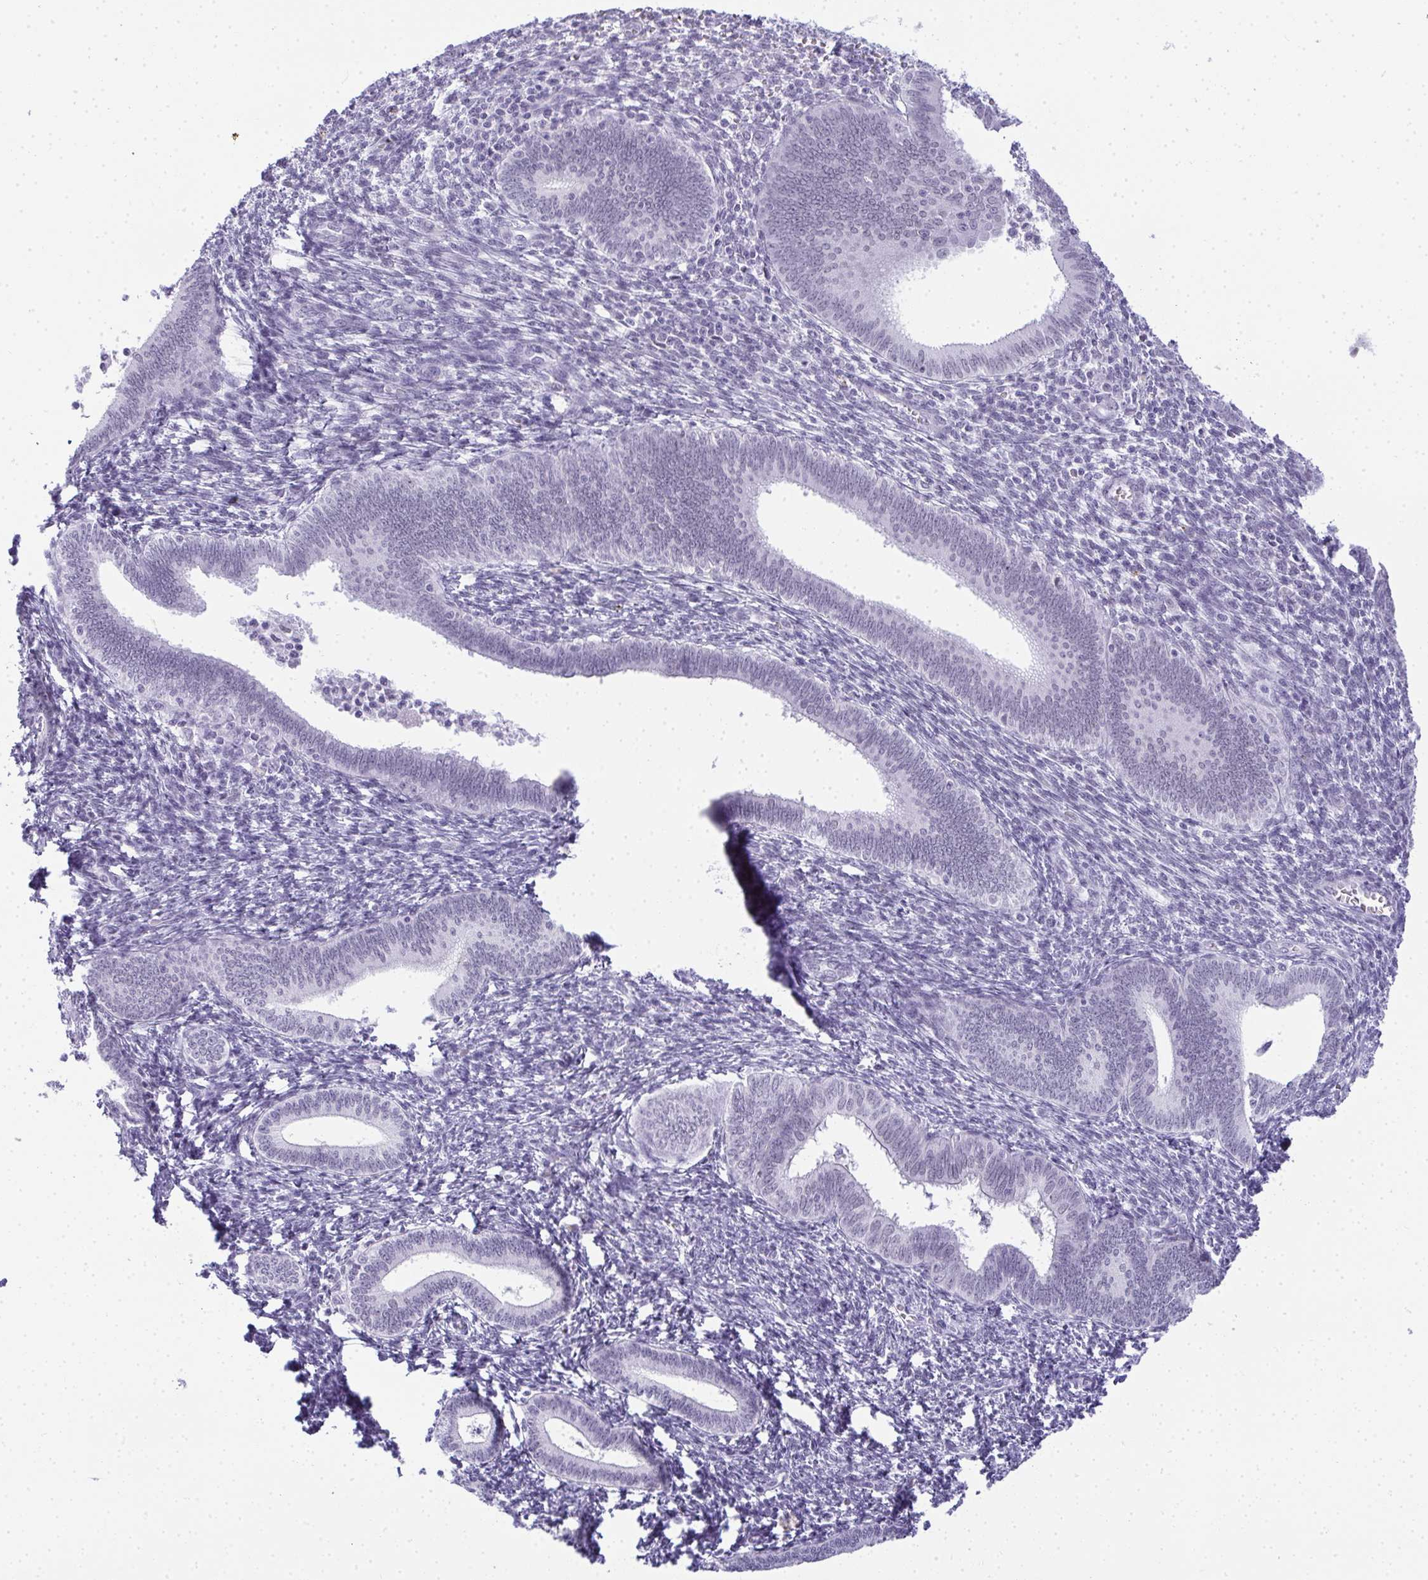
{"staining": {"intensity": "negative", "quantity": "none", "location": "none"}, "tissue": "endometrium", "cell_type": "Cells in endometrial stroma", "image_type": "normal", "snomed": [{"axis": "morphology", "description": "Normal tissue, NOS"}, {"axis": "topography", "description": "Endometrium"}], "caption": "Protein analysis of benign endometrium reveals no significant positivity in cells in endometrial stroma.", "gene": "PLA2G1B", "patient": {"sex": "female", "age": 41}}